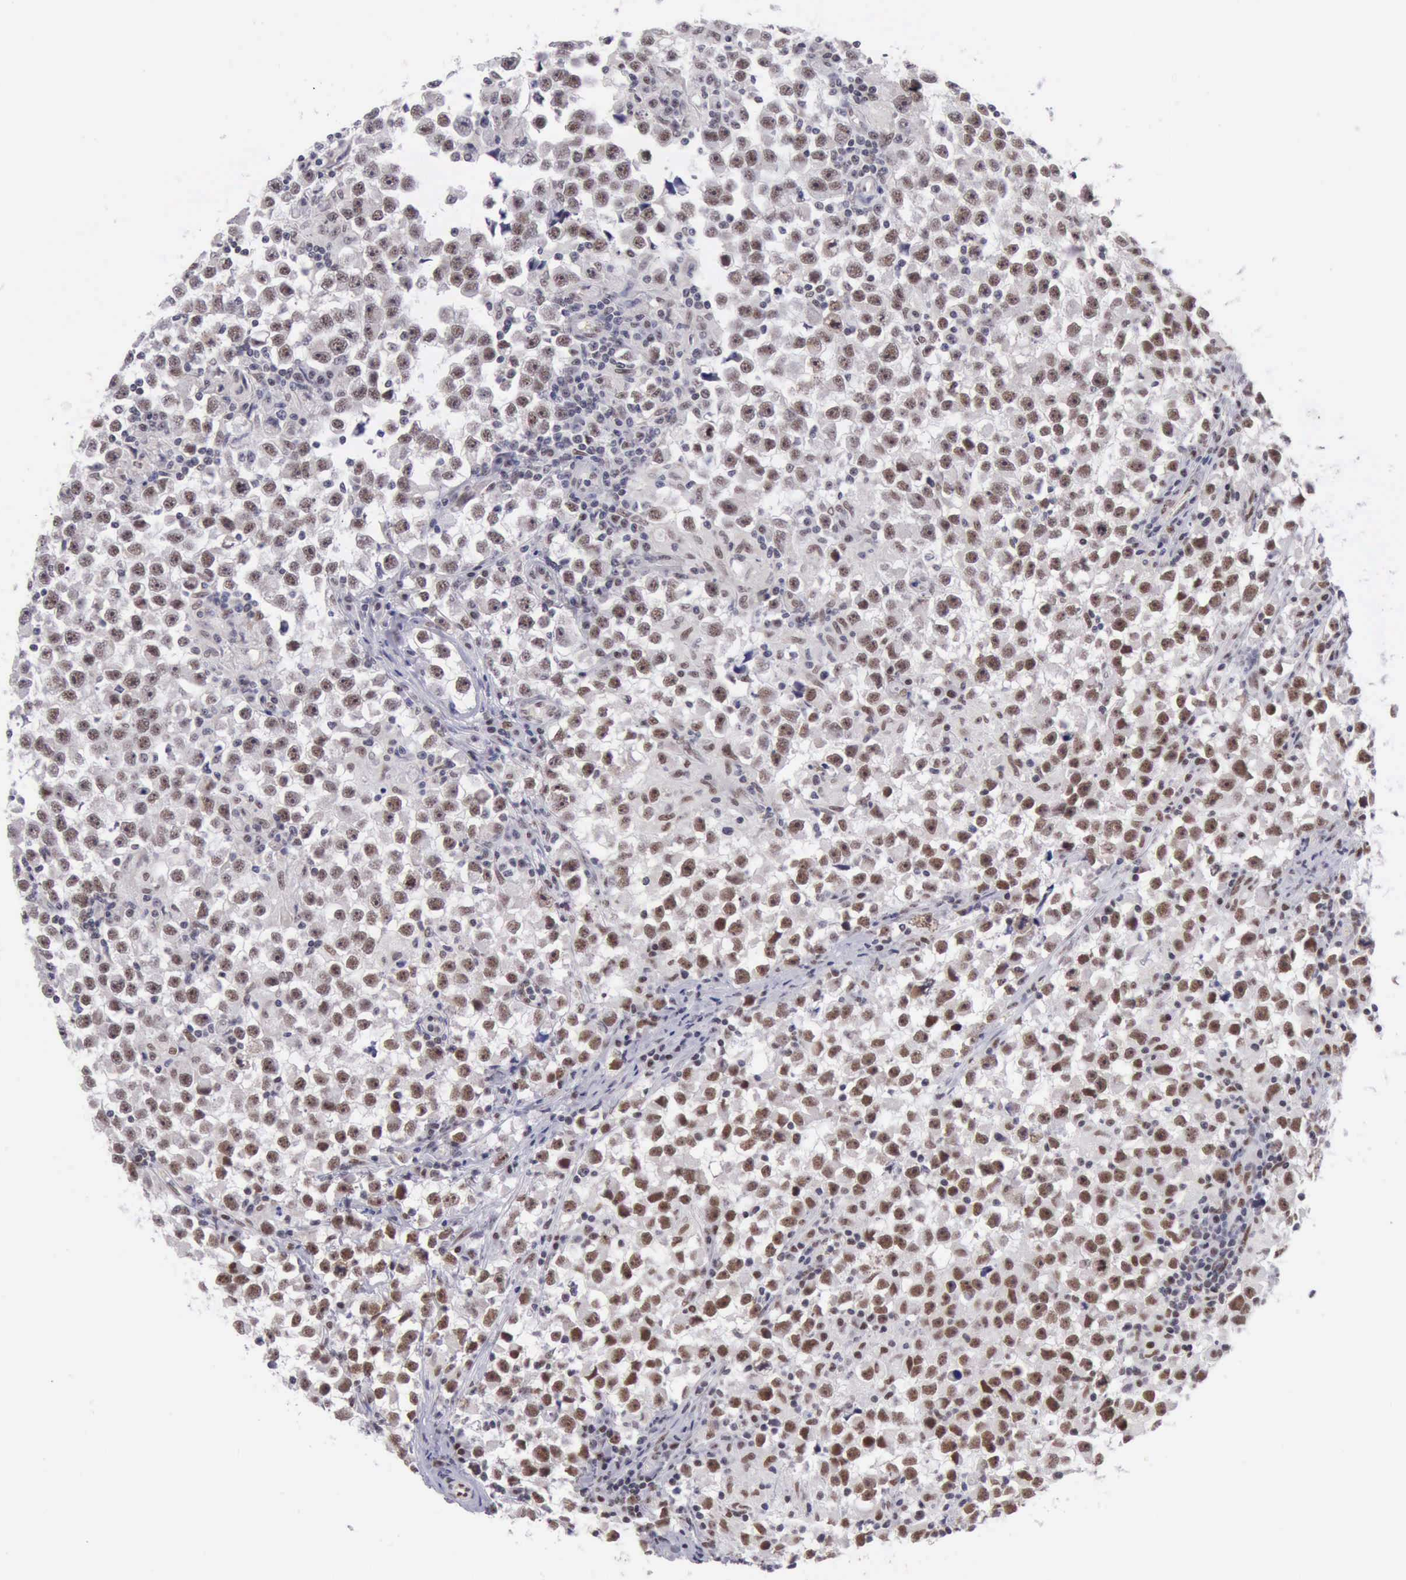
{"staining": {"intensity": "moderate", "quantity": ">75%", "location": "nuclear"}, "tissue": "testis cancer", "cell_type": "Tumor cells", "image_type": "cancer", "snomed": [{"axis": "morphology", "description": "Seminoma, NOS"}, {"axis": "topography", "description": "Testis"}], "caption": "There is medium levels of moderate nuclear staining in tumor cells of testis seminoma, as demonstrated by immunohistochemical staining (brown color).", "gene": "ERCC4", "patient": {"sex": "male", "age": 33}}